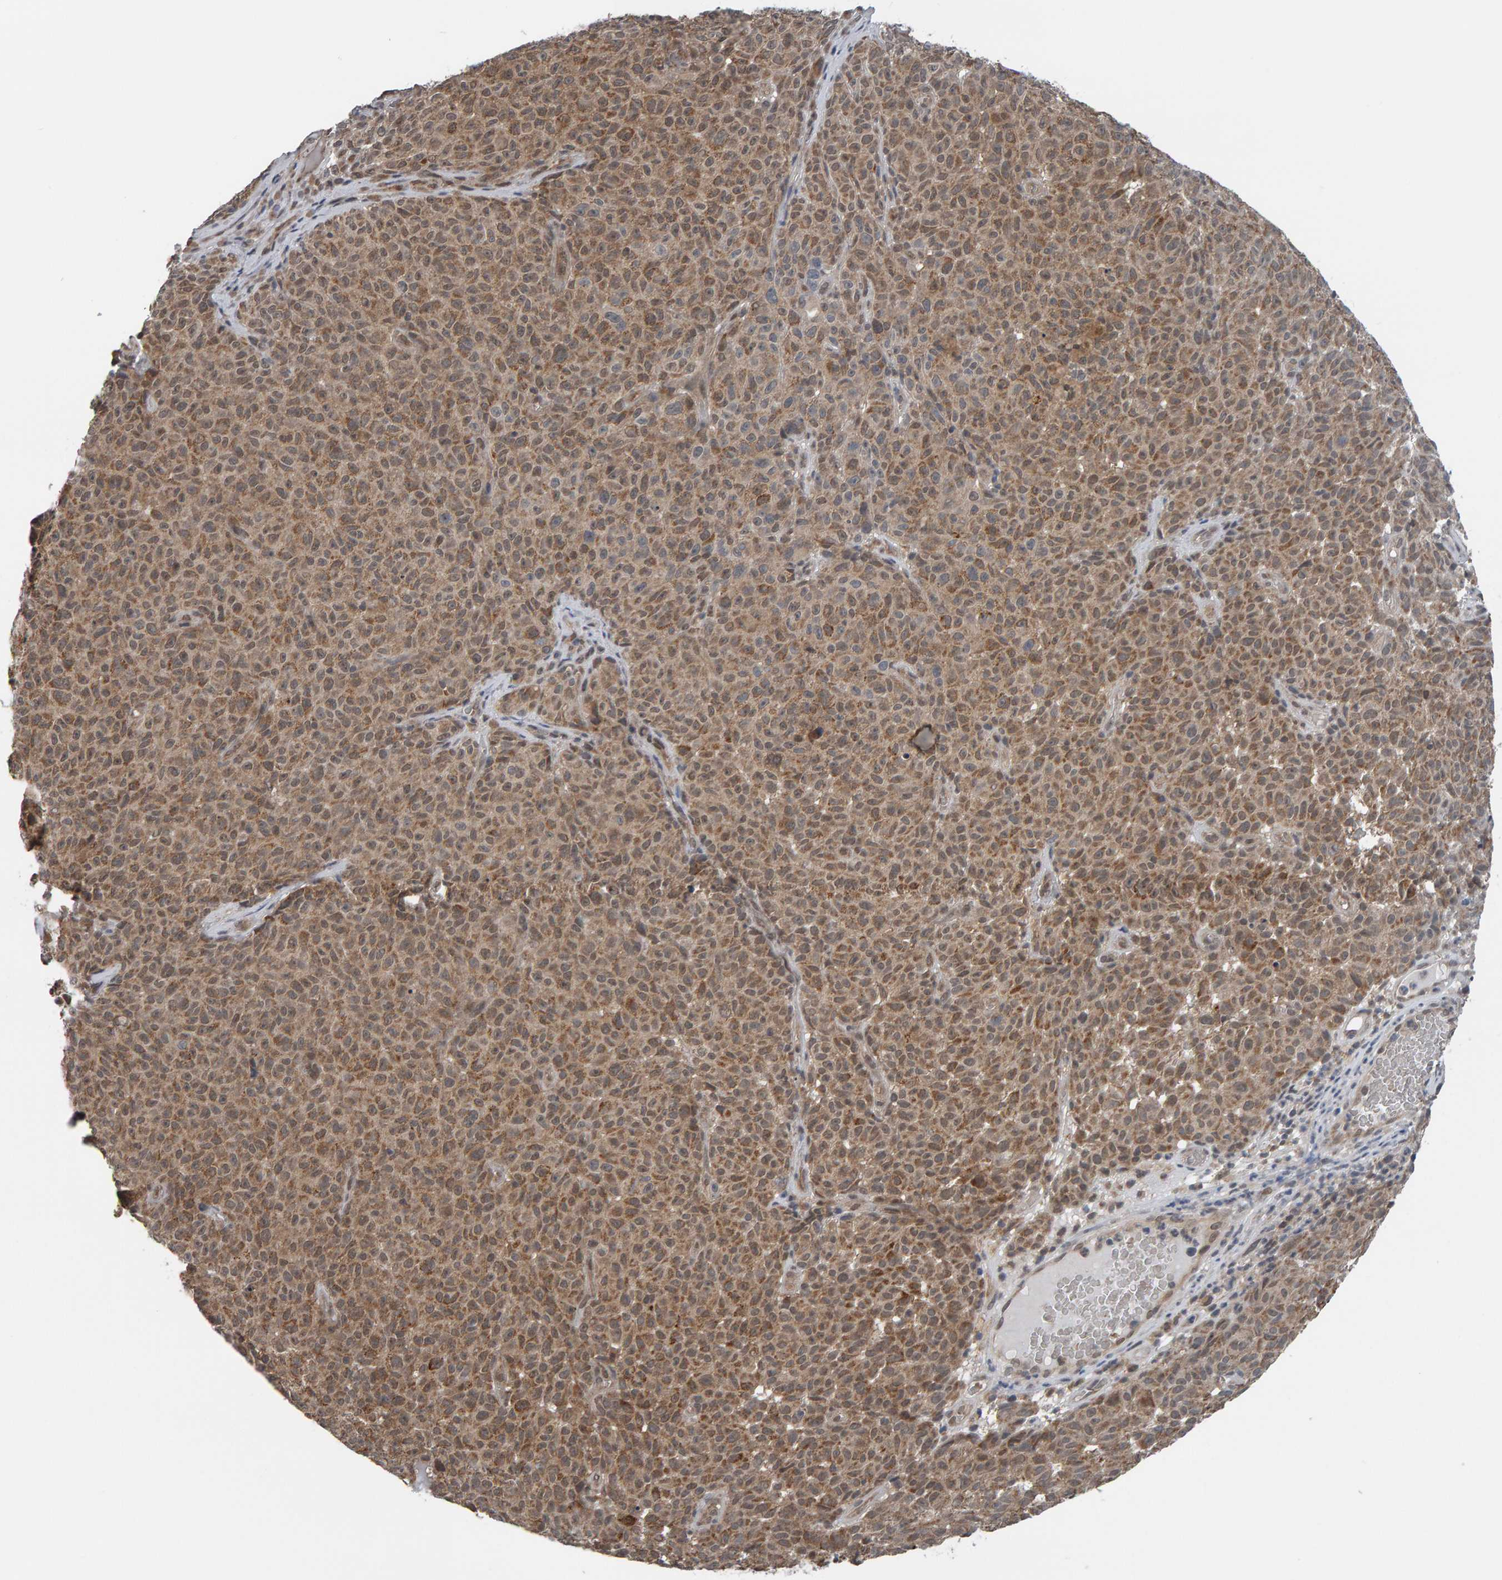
{"staining": {"intensity": "weak", "quantity": ">75%", "location": "cytoplasmic/membranous"}, "tissue": "melanoma", "cell_type": "Tumor cells", "image_type": "cancer", "snomed": [{"axis": "morphology", "description": "Malignant melanoma, NOS"}, {"axis": "topography", "description": "Skin"}], "caption": "Immunohistochemistry of melanoma exhibits low levels of weak cytoplasmic/membranous positivity in about >75% of tumor cells.", "gene": "COASY", "patient": {"sex": "female", "age": 82}}